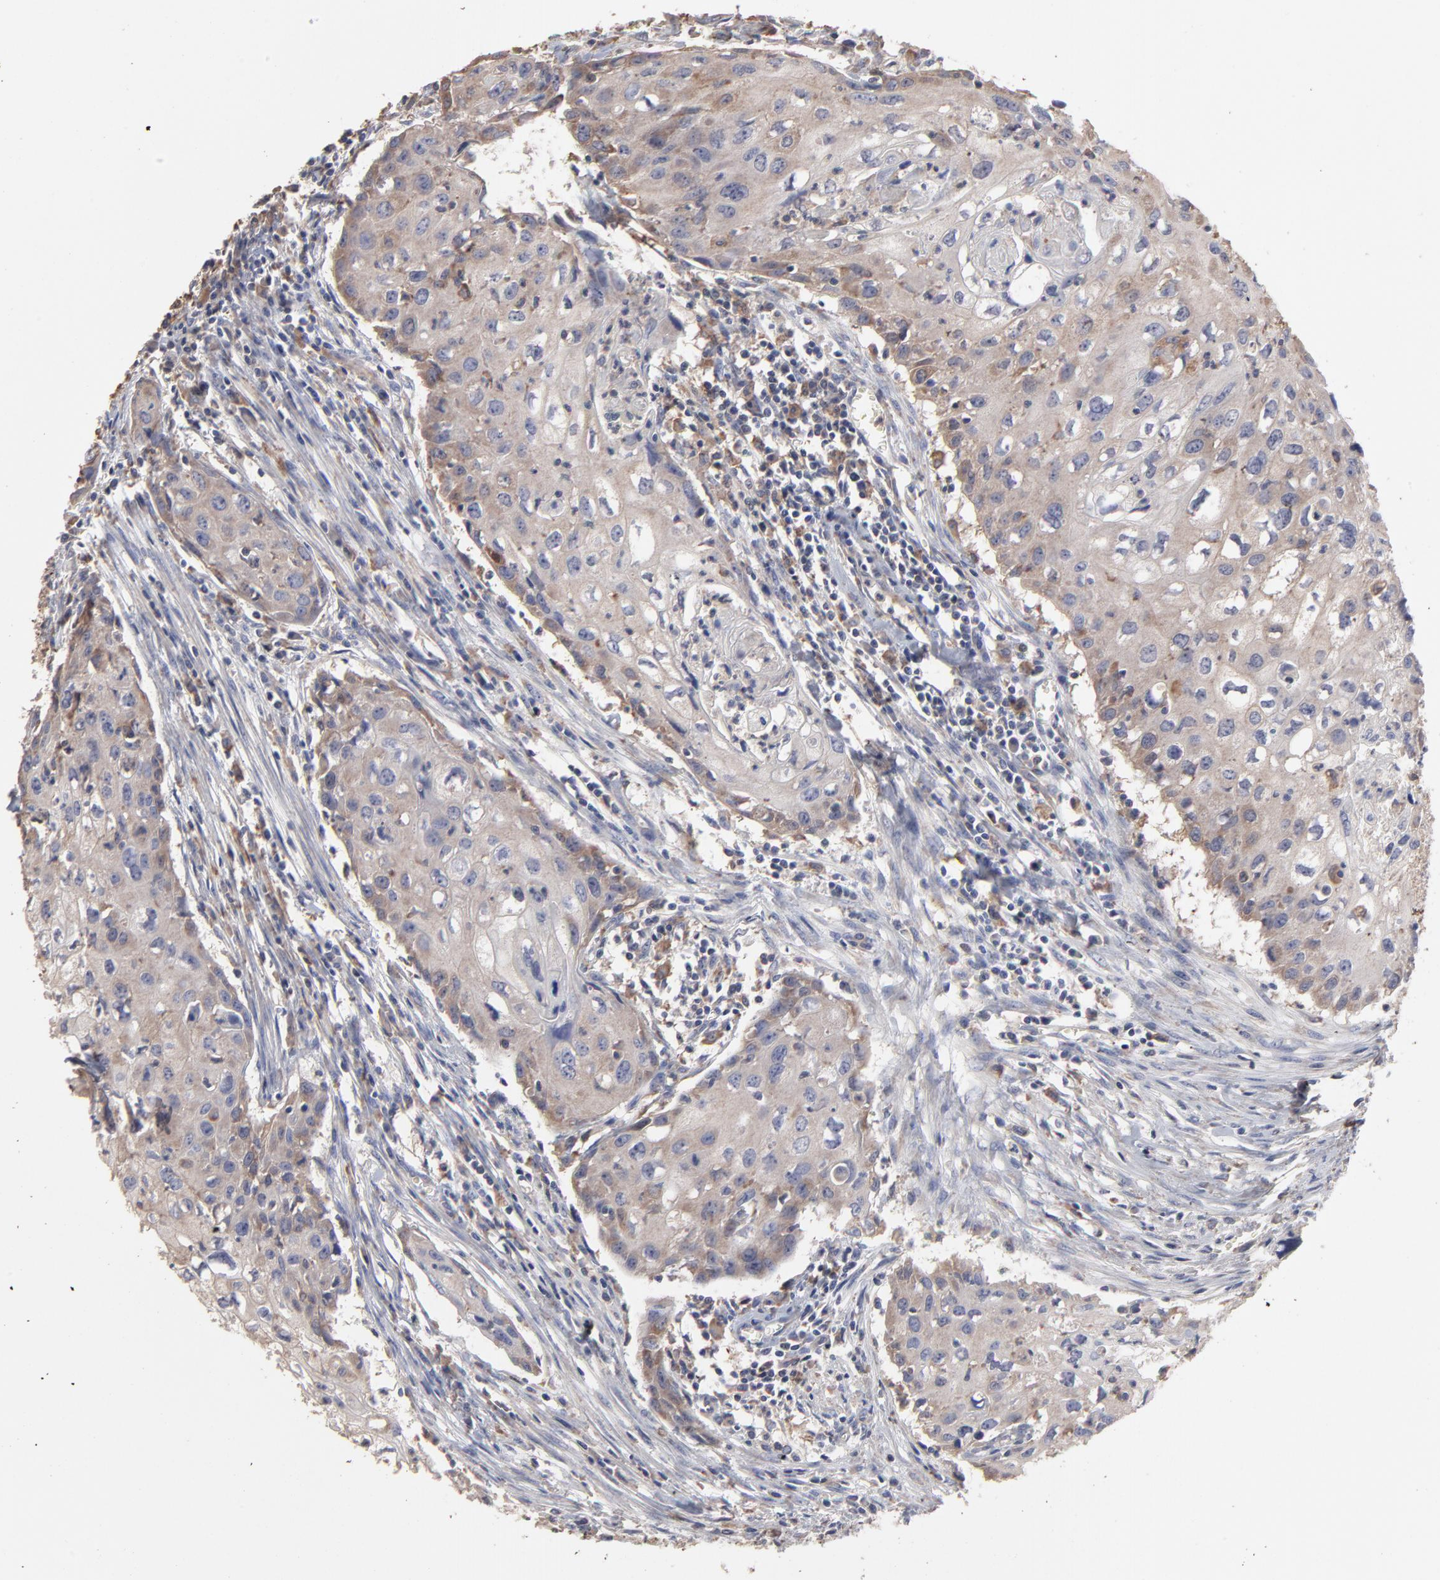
{"staining": {"intensity": "moderate", "quantity": ">75%", "location": "cytoplasmic/membranous"}, "tissue": "urothelial cancer", "cell_type": "Tumor cells", "image_type": "cancer", "snomed": [{"axis": "morphology", "description": "Urothelial carcinoma, High grade"}, {"axis": "topography", "description": "Urinary bladder"}], "caption": "There is medium levels of moderate cytoplasmic/membranous positivity in tumor cells of high-grade urothelial carcinoma, as demonstrated by immunohistochemical staining (brown color).", "gene": "TANGO2", "patient": {"sex": "male", "age": 54}}